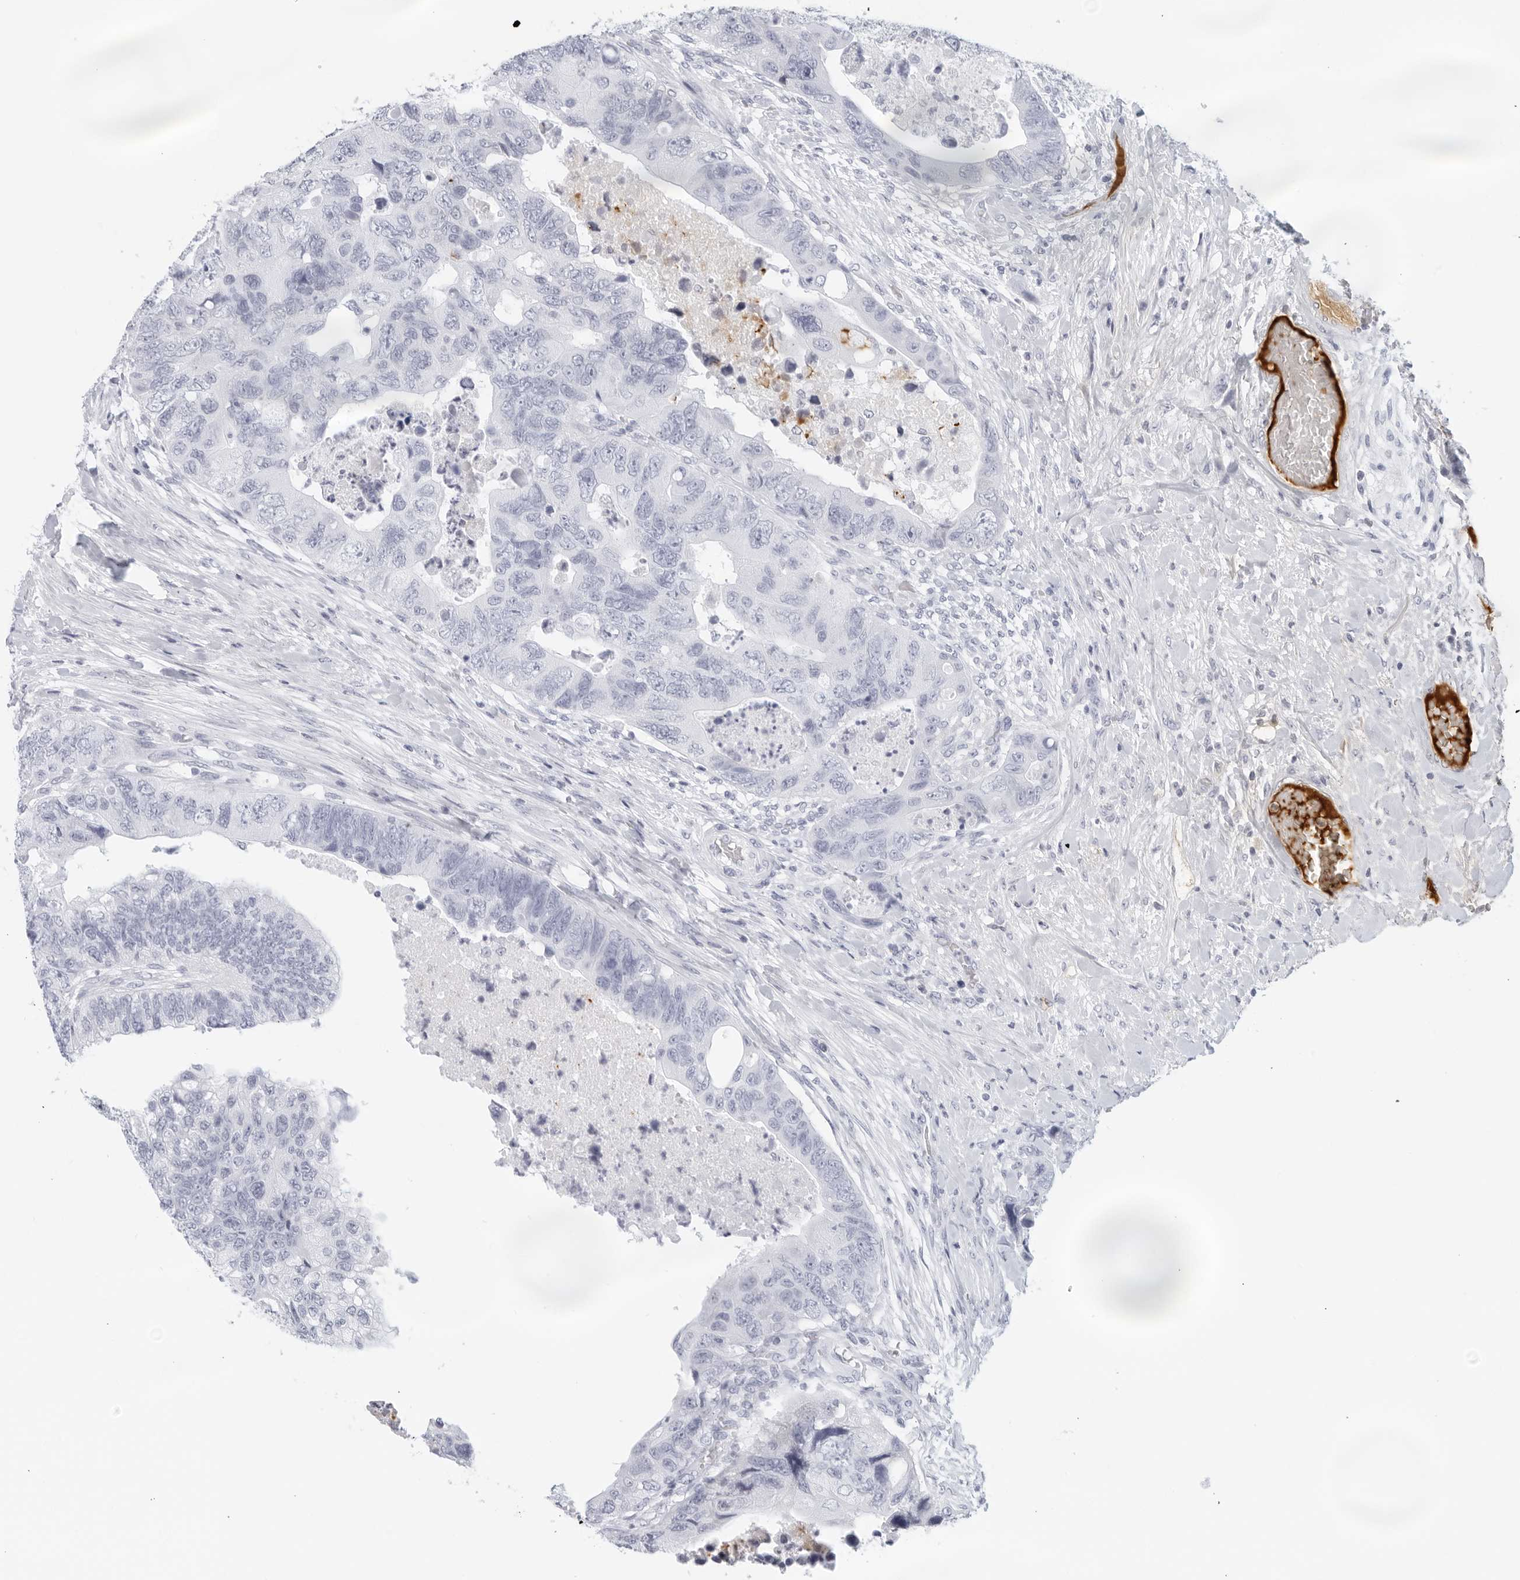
{"staining": {"intensity": "negative", "quantity": "none", "location": "none"}, "tissue": "colorectal cancer", "cell_type": "Tumor cells", "image_type": "cancer", "snomed": [{"axis": "morphology", "description": "Adenocarcinoma, NOS"}, {"axis": "topography", "description": "Rectum"}], "caption": "Tumor cells show no significant protein staining in colorectal adenocarcinoma.", "gene": "FGG", "patient": {"sex": "male", "age": 63}}